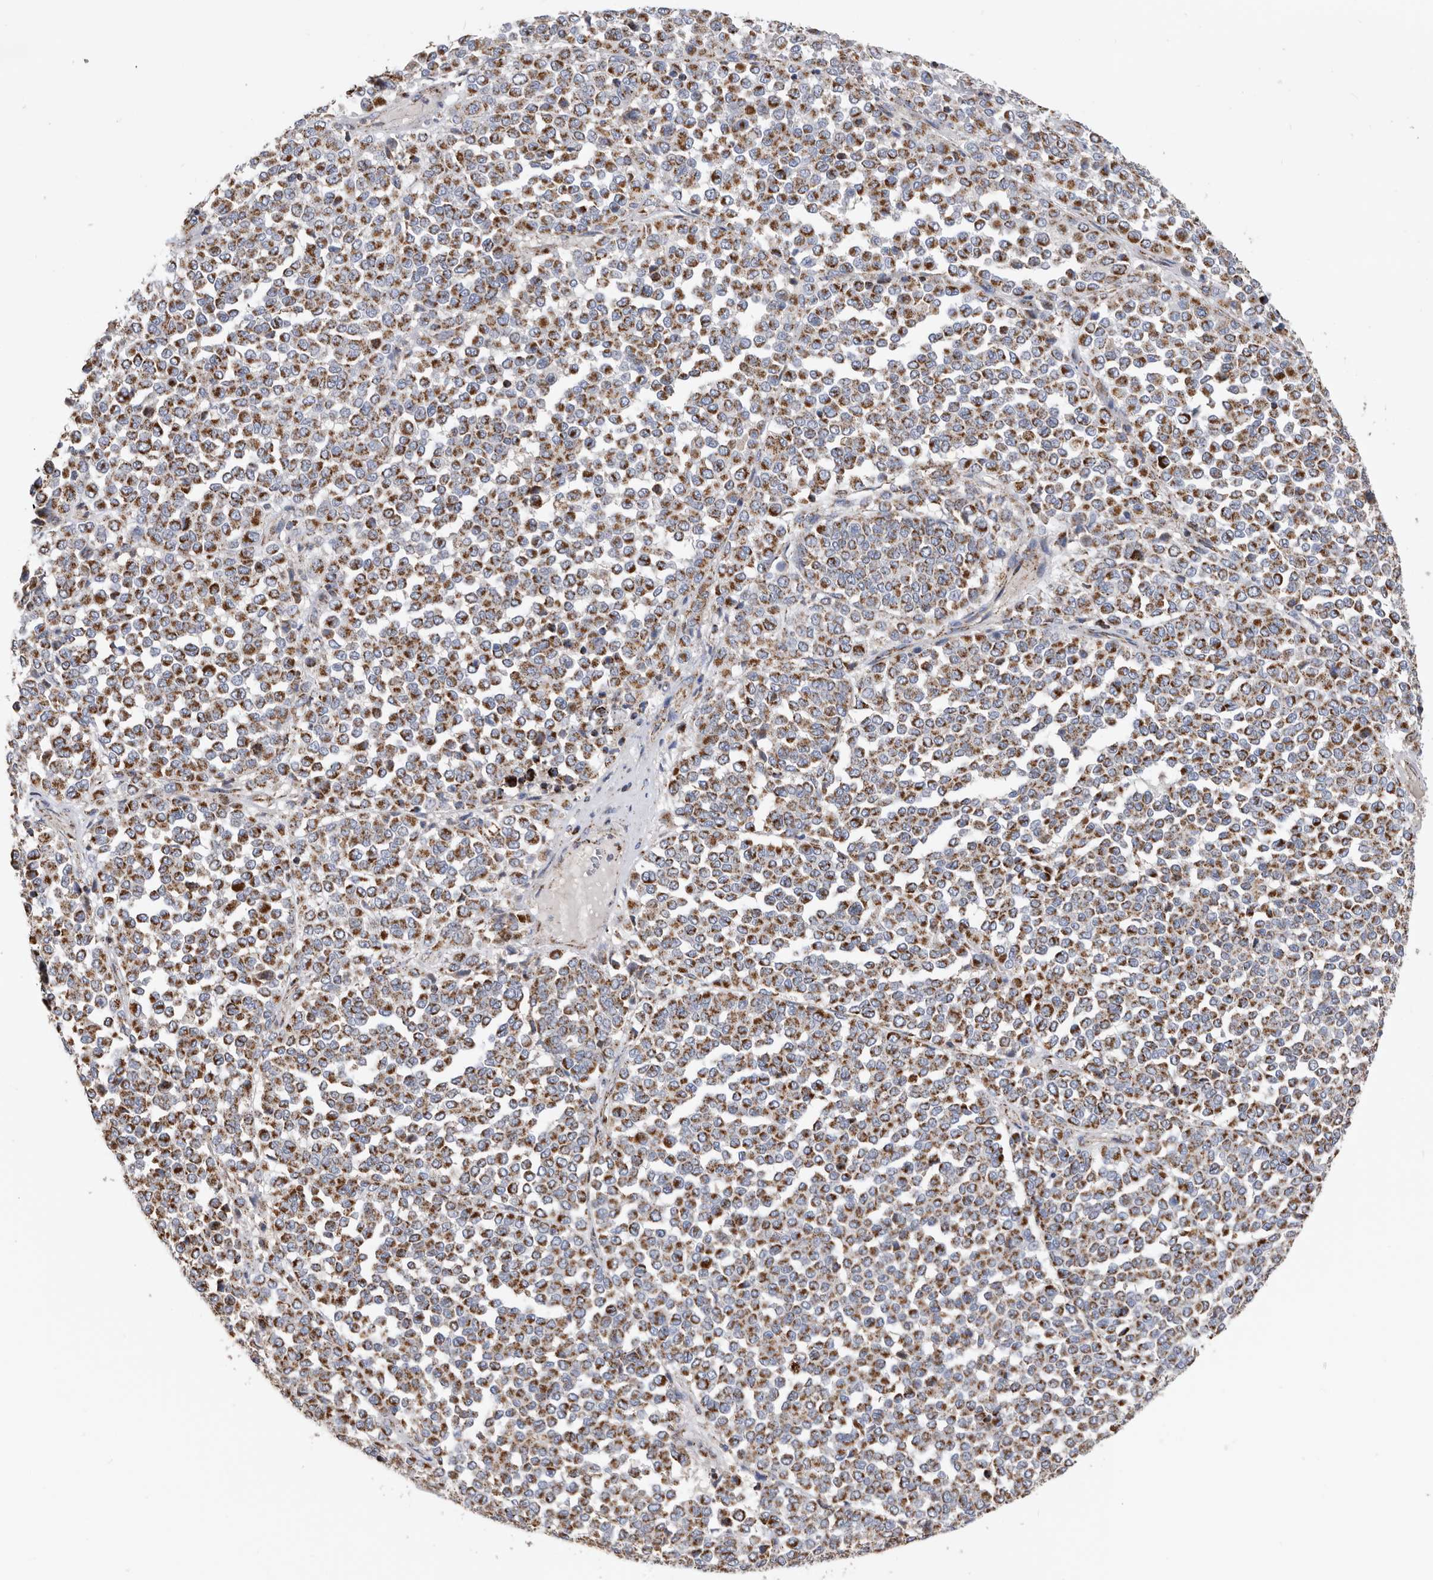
{"staining": {"intensity": "strong", "quantity": ">75%", "location": "cytoplasmic/membranous"}, "tissue": "melanoma", "cell_type": "Tumor cells", "image_type": "cancer", "snomed": [{"axis": "morphology", "description": "Malignant melanoma, Metastatic site"}, {"axis": "topography", "description": "Pancreas"}], "caption": "Immunohistochemical staining of human malignant melanoma (metastatic site) reveals high levels of strong cytoplasmic/membranous protein staining in approximately >75% of tumor cells.", "gene": "WFDC1", "patient": {"sex": "female", "age": 30}}